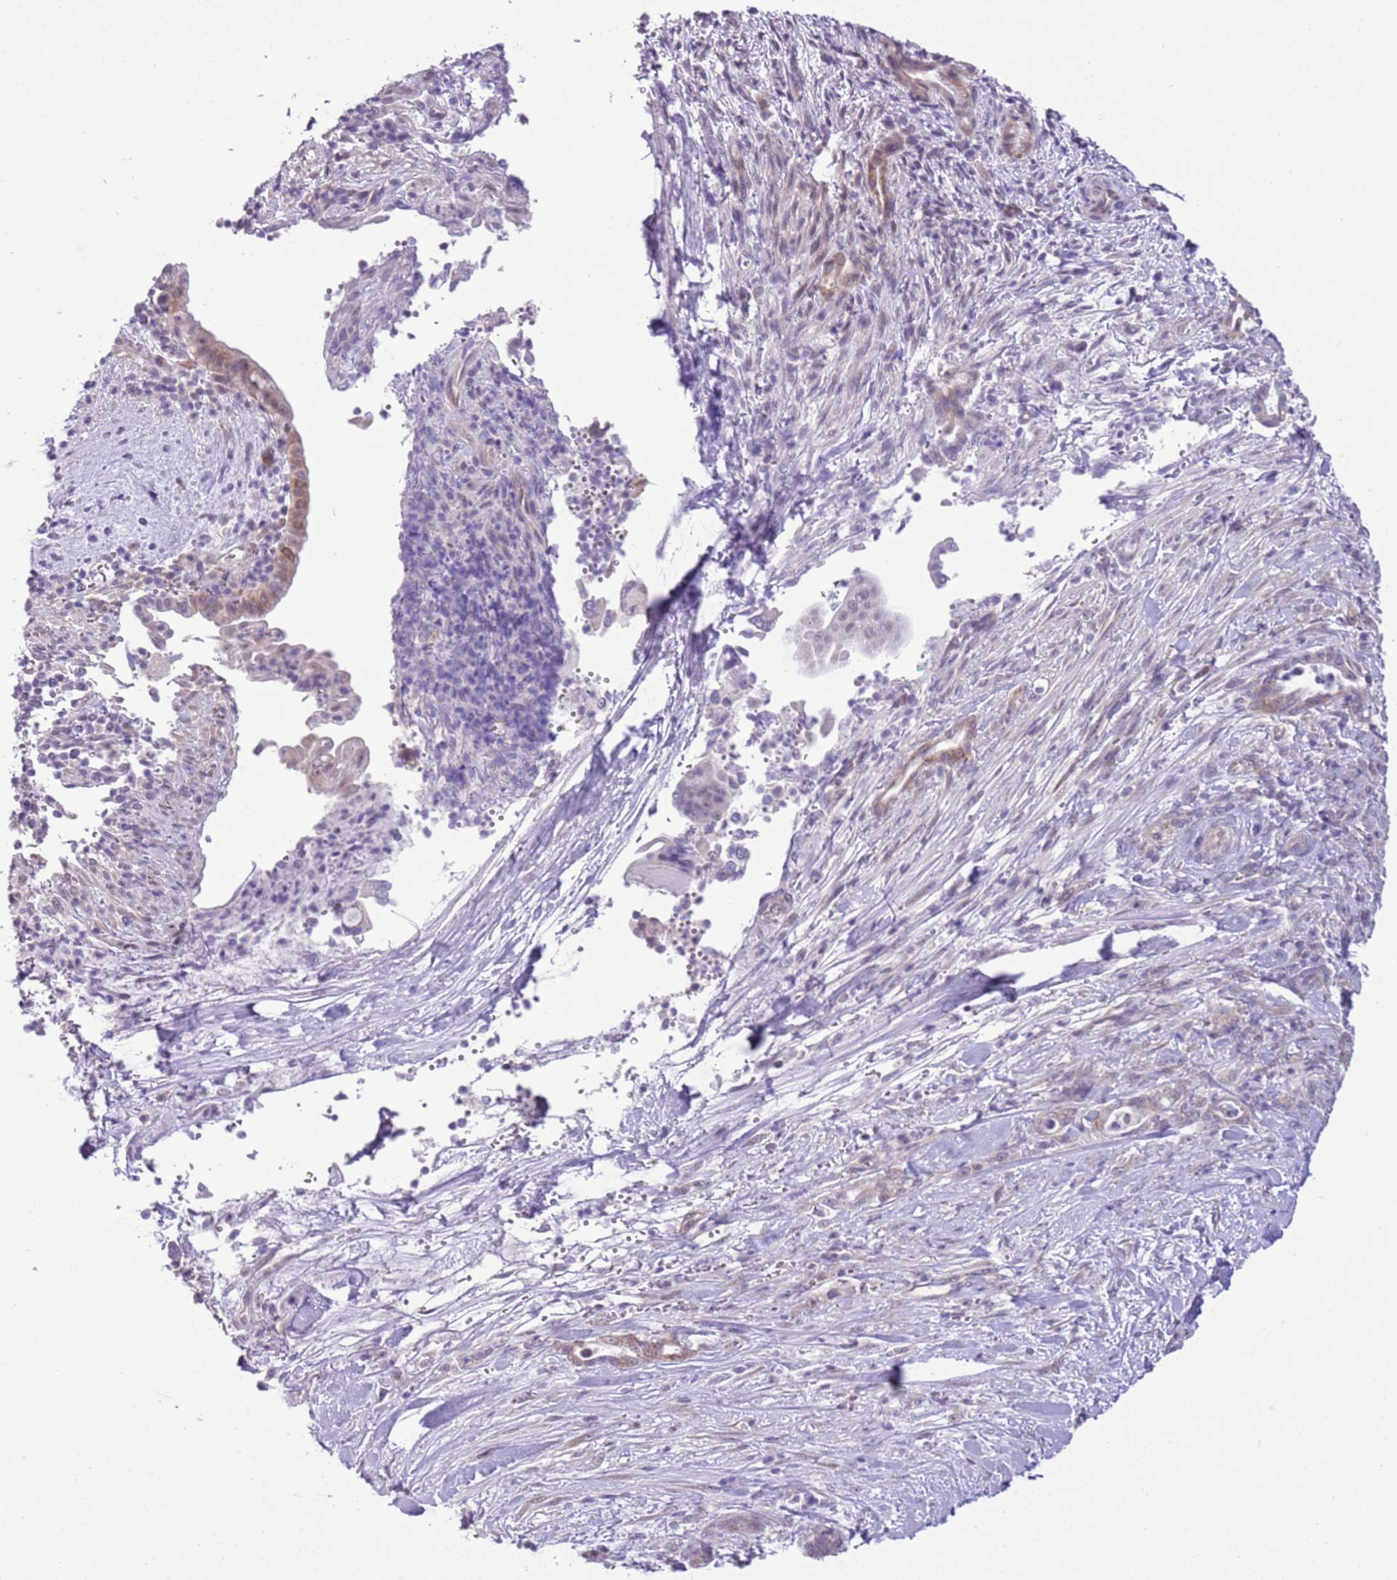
{"staining": {"intensity": "weak", "quantity": "<25%", "location": "cytoplasmic/membranous"}, "tissue": "pancreatic cancer", "cell_type": "Tumor cells", "image_type": "cancer", "snomed": [{"axis": "morphology", "description": "Normal tissue, NOS"}, {"axis": "morphology", "description": "Adenocarcinoma, NOS"}, {"axis": "topography", "description": "Pancreas"}], "caption": "Protein analysis of pancreatic cancer shows no significant expression in tumor cells.", "gene": "FAM120C", "patient": {"sex": "female", "age": 55}}